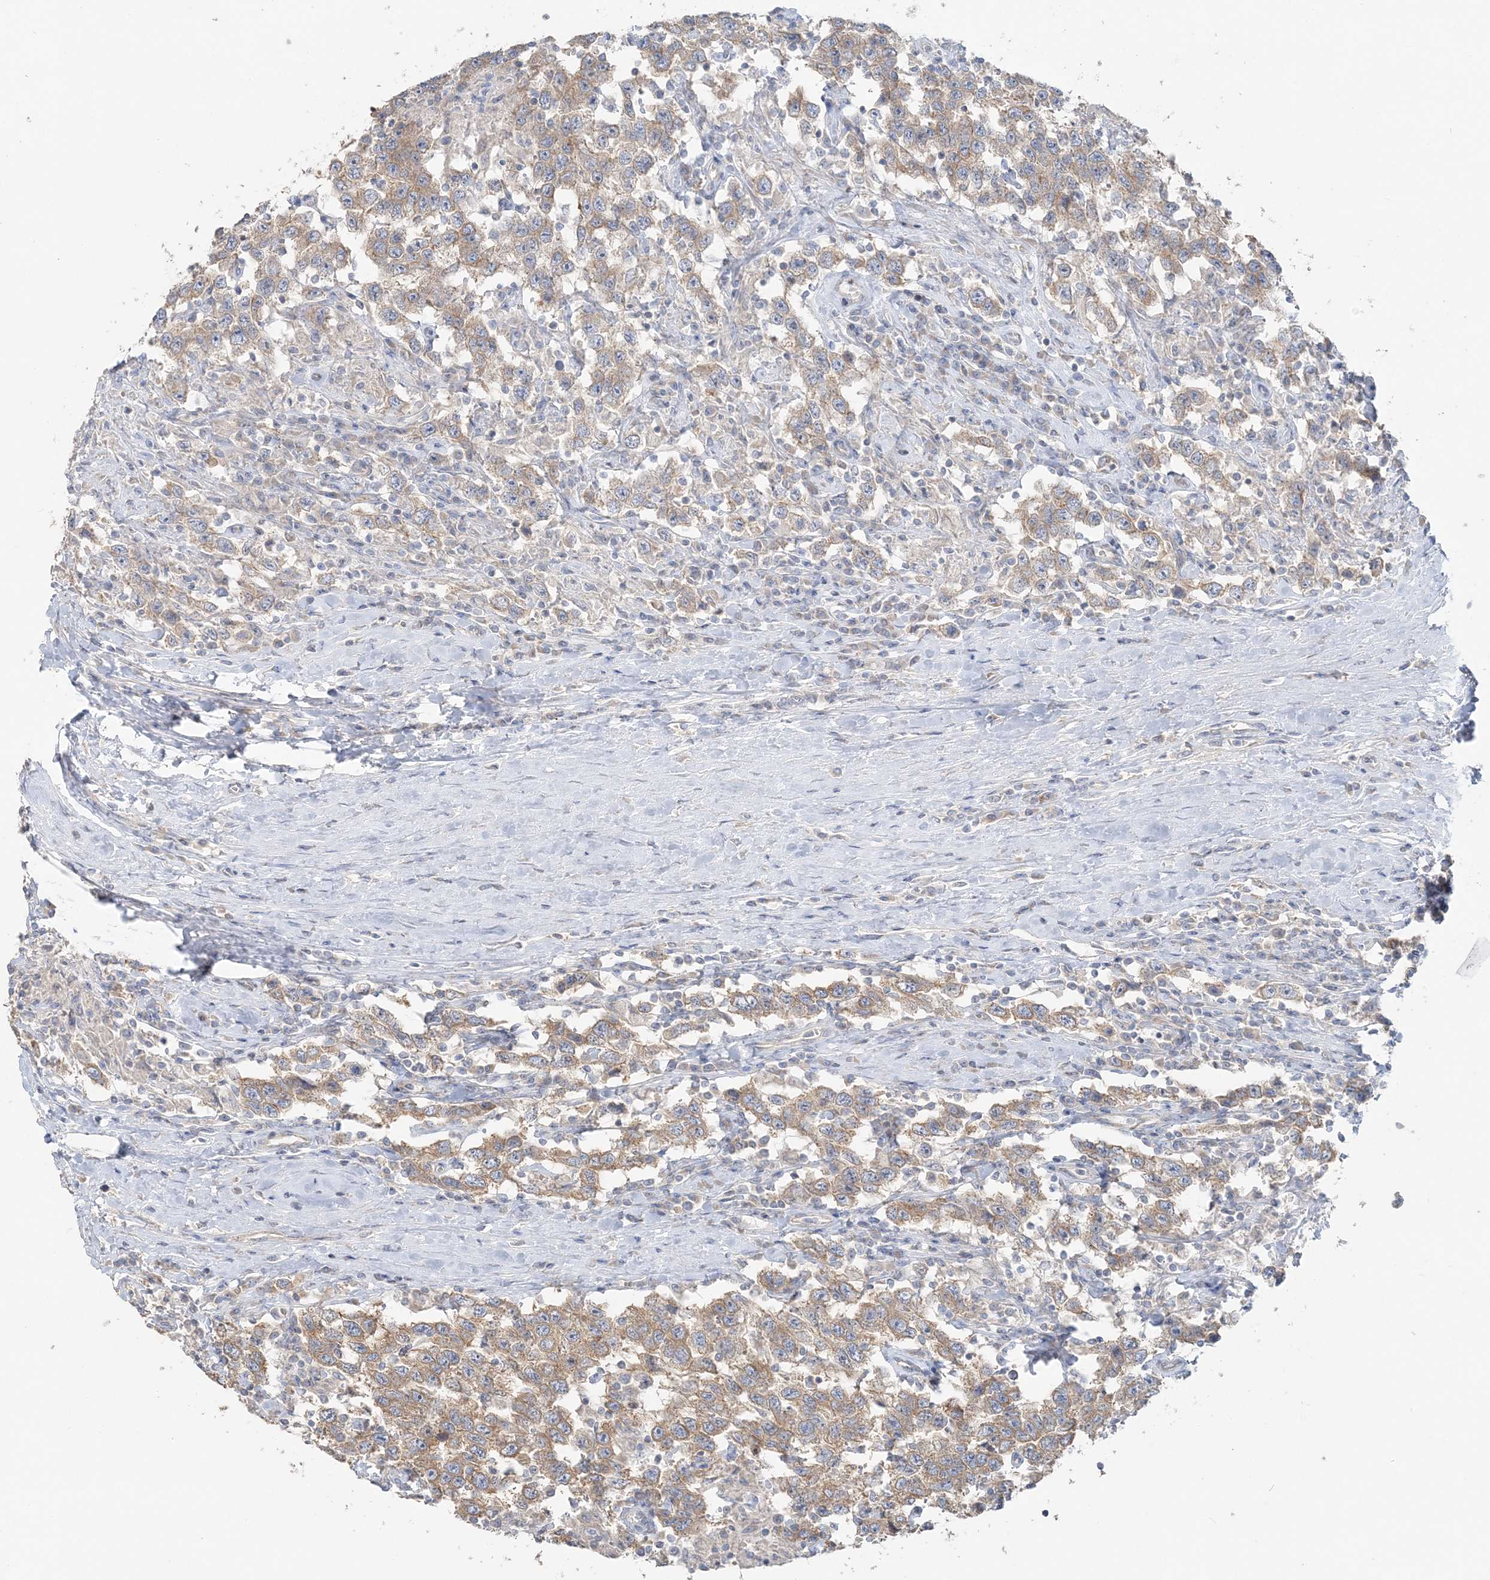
{"staining": {"intensity": "moderate", "quantity": ">75%", "location": "cytoplasmic/membranous"}, "tissue": "testis cancer", "cell_type": "Tumor cells", "image_type": "cancer", "snomed": [{"axis": "morphology", "description": "Seminoma, NOS"}, {"axis": "topography", "description": "Testis"}], "caption": "DAB (3,3'-diaminobenzidine) immunohistochemical staining of human testis cancer (seminoma) demonstrates moderate cytoplasmic/membranous protein positivity in about >75% of tumor cells.", "gene": "TBC1D5", "patient": {"sex": "male", "age": 41}}